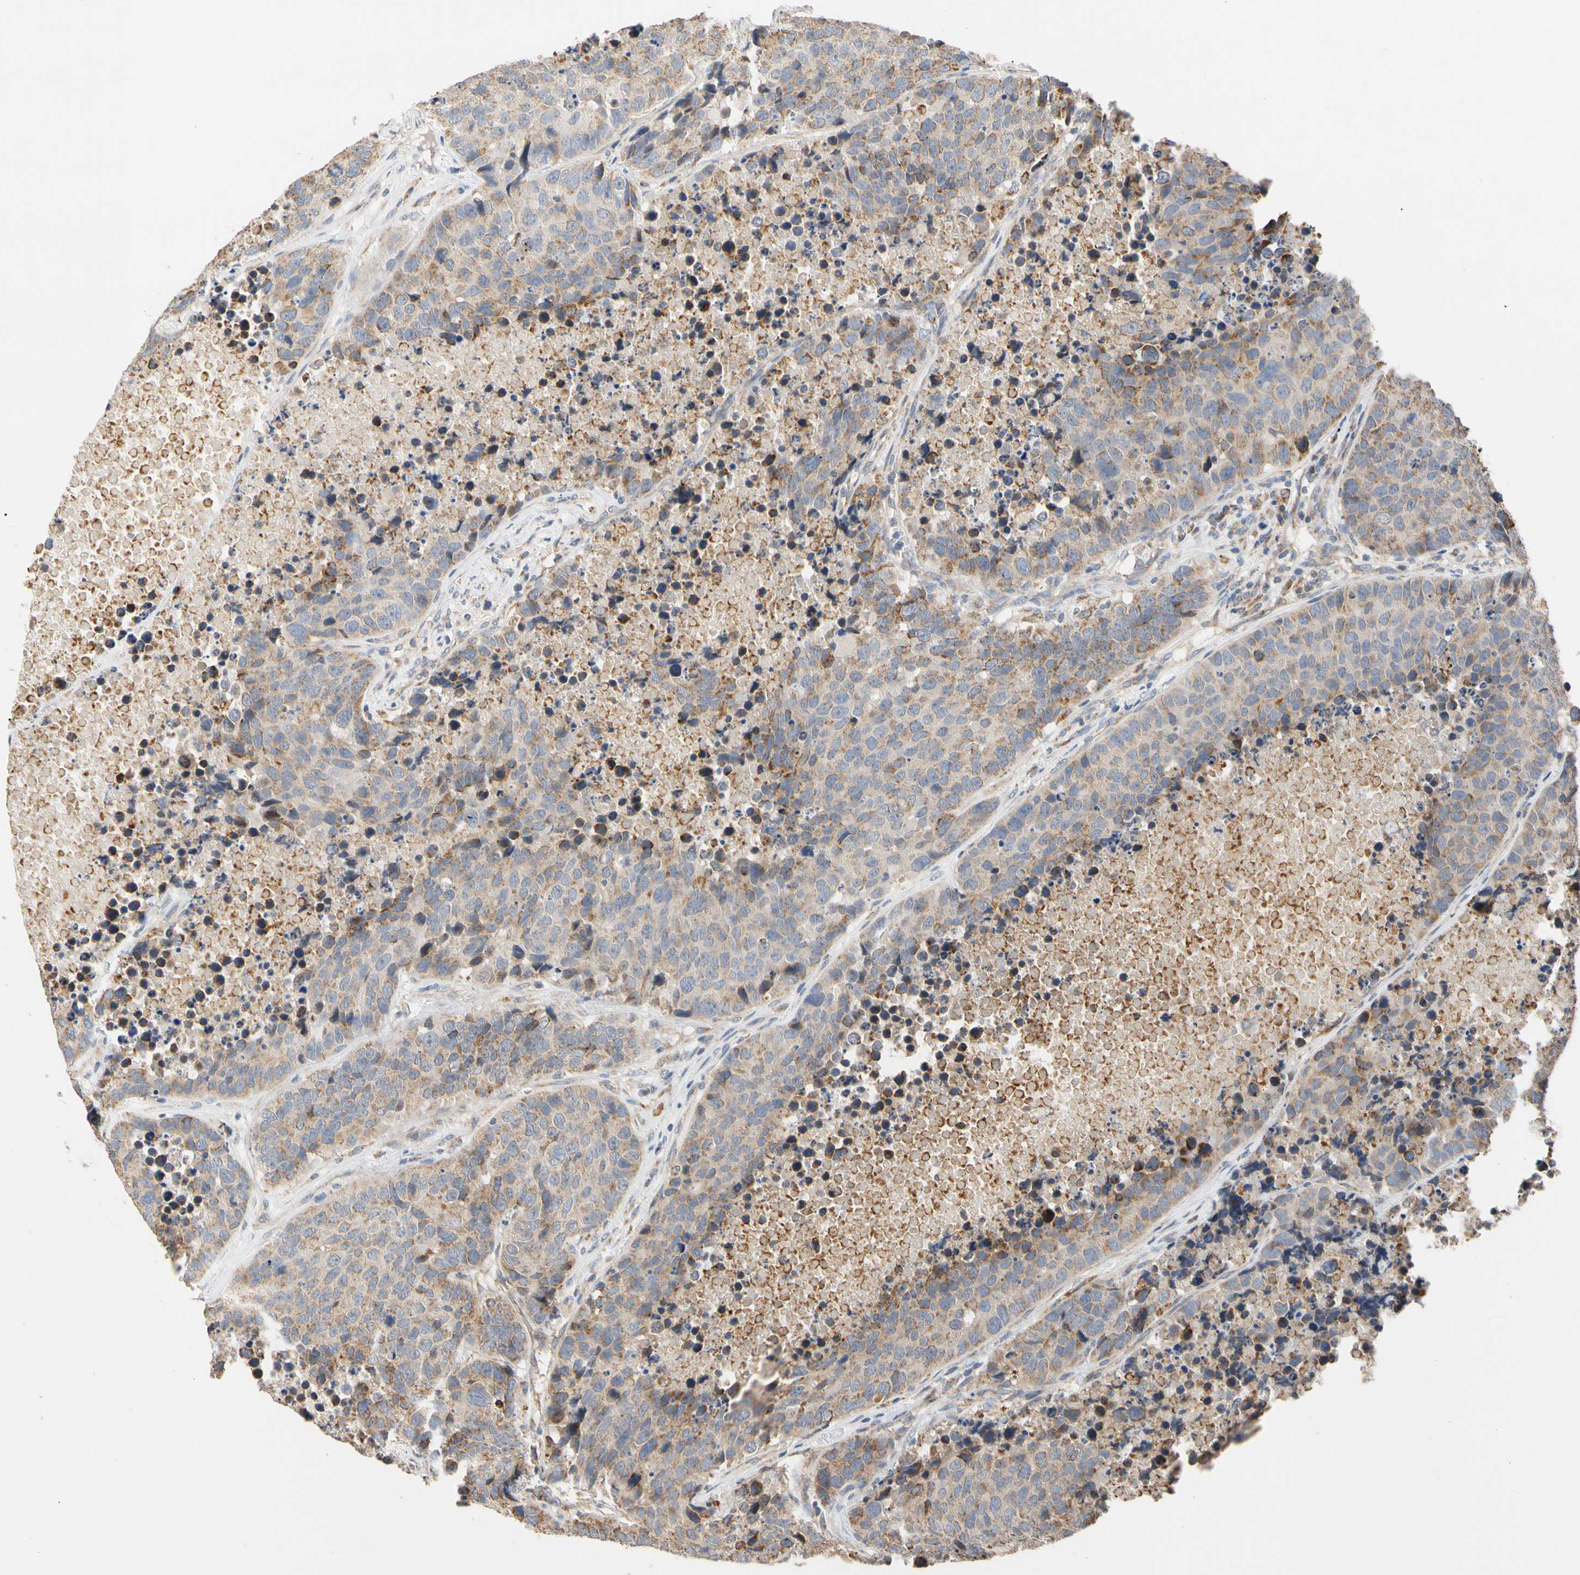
{"staining": {"intensity": "moderate", "quantity": ">75%", "location": "cytoplasmic/membranous"}, "tissue": "carcinoid", "cell_type": "Tumor cells", "image_type": "cancer", "snomed": [{"axis": "morphology", "description": "Carcinoid, malignant, NOS"}, {"axis": "topography", "description": "Lung"}], "caption": "There is medium levels of moderate cytoplasmic/membranous positivity in tumor cells of carcinoid, as demonstrated by immunohistochemical staining (brown color).", "gene": "GPD2", "patient": {"sex": "male", "age": 60}}